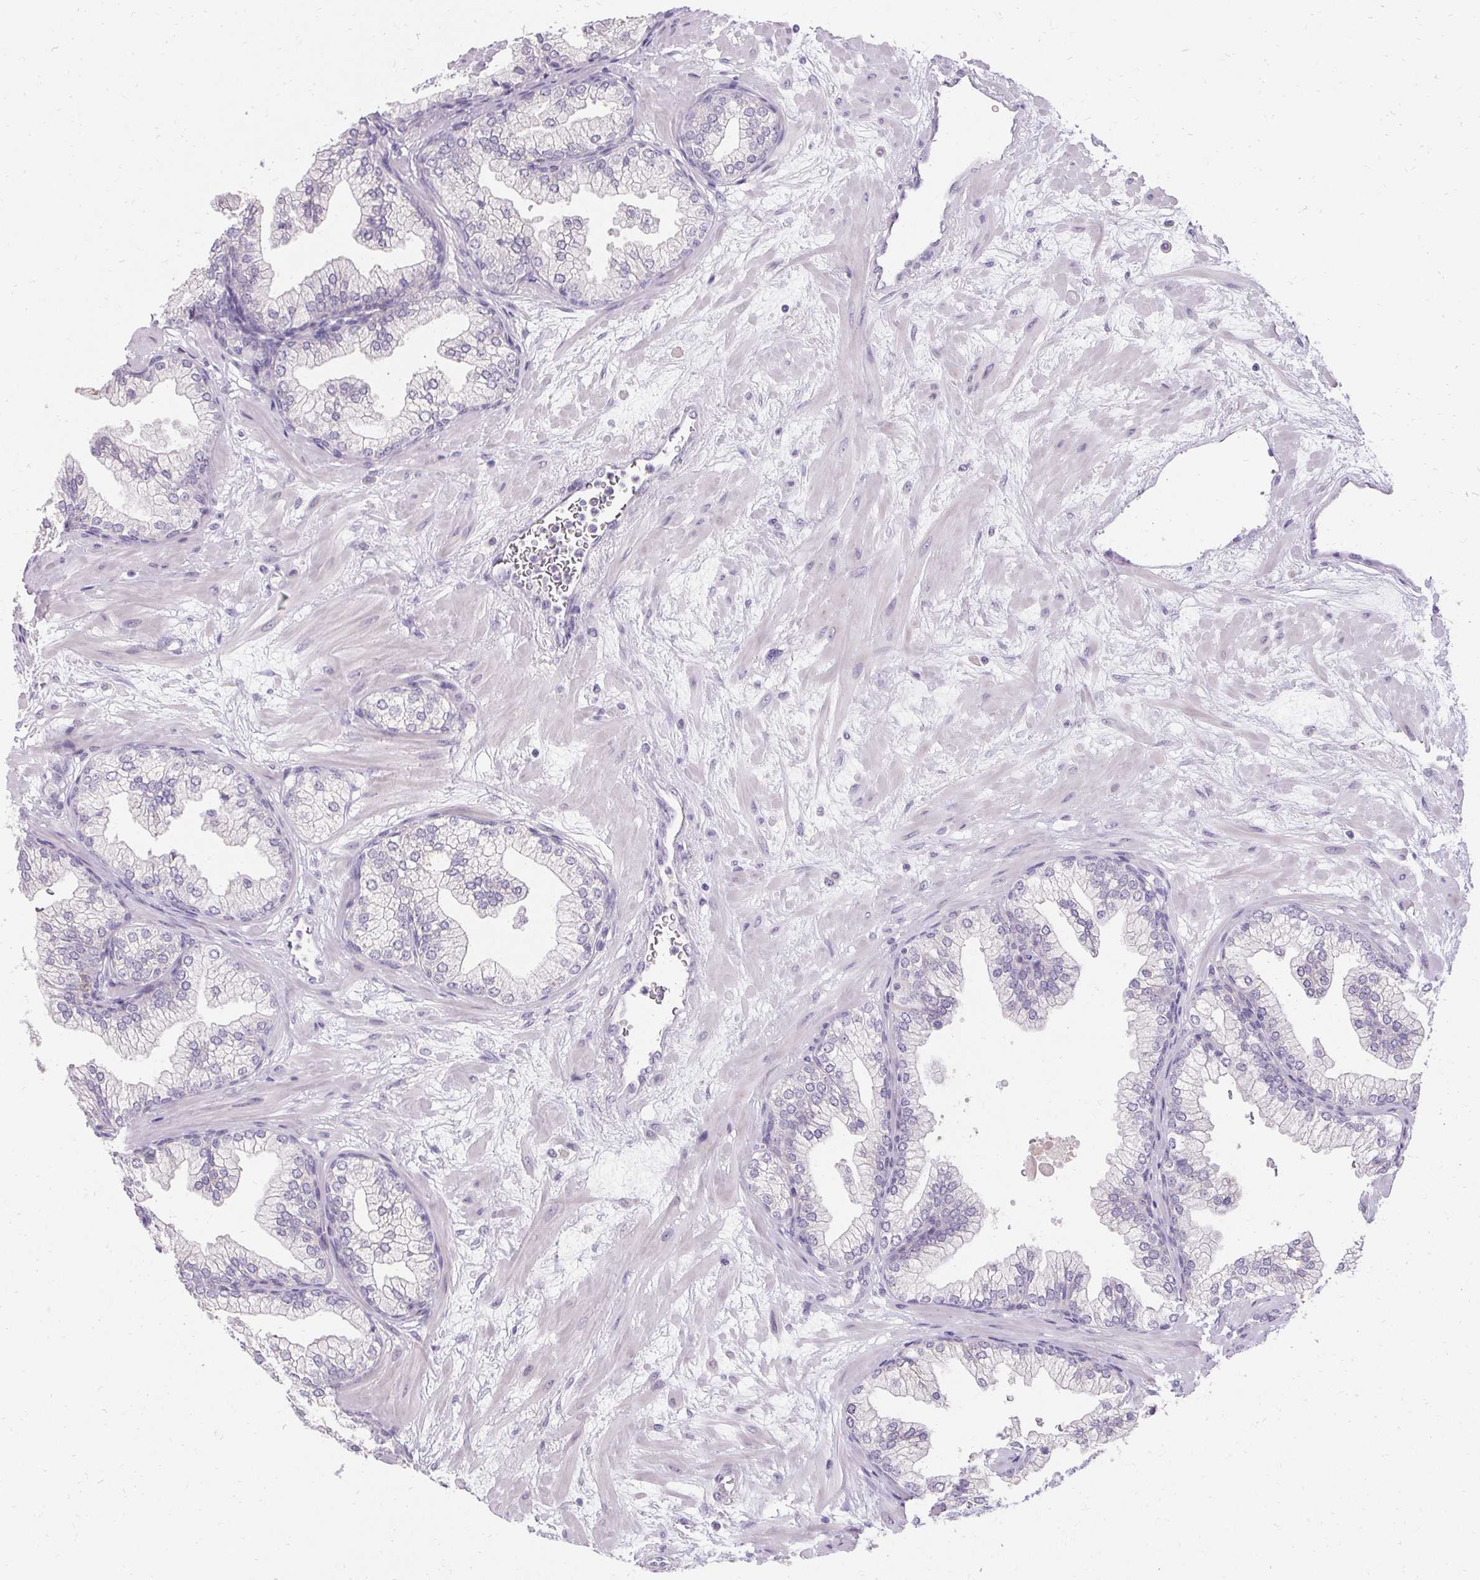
{"staining": {"intensity": "negative", "quantity": "none", "location": "none"}, "tissue": "prostate", "cell_type": "Glandular cells", "image_type": "normal", "snomed": [{"axis": "morphology", "description": "Normal tissue, NOS"}, {"axis": "topography", "description": "Prostate"}, {"axis": "topography", "description": "Peripheral nerve tissue"}], "caption": "Immunohistochemical staining of benign human prostate demonstrates no significant positivity in glandular cells. (Stains: DAB (3,3'-diaminobenzidine) IHC with hematoxylin counter stain, Microscopy: brightfield microscopy at high magnification).", "gene": "HSD17B3", "patient": {"sex": "male", "age": 61}}